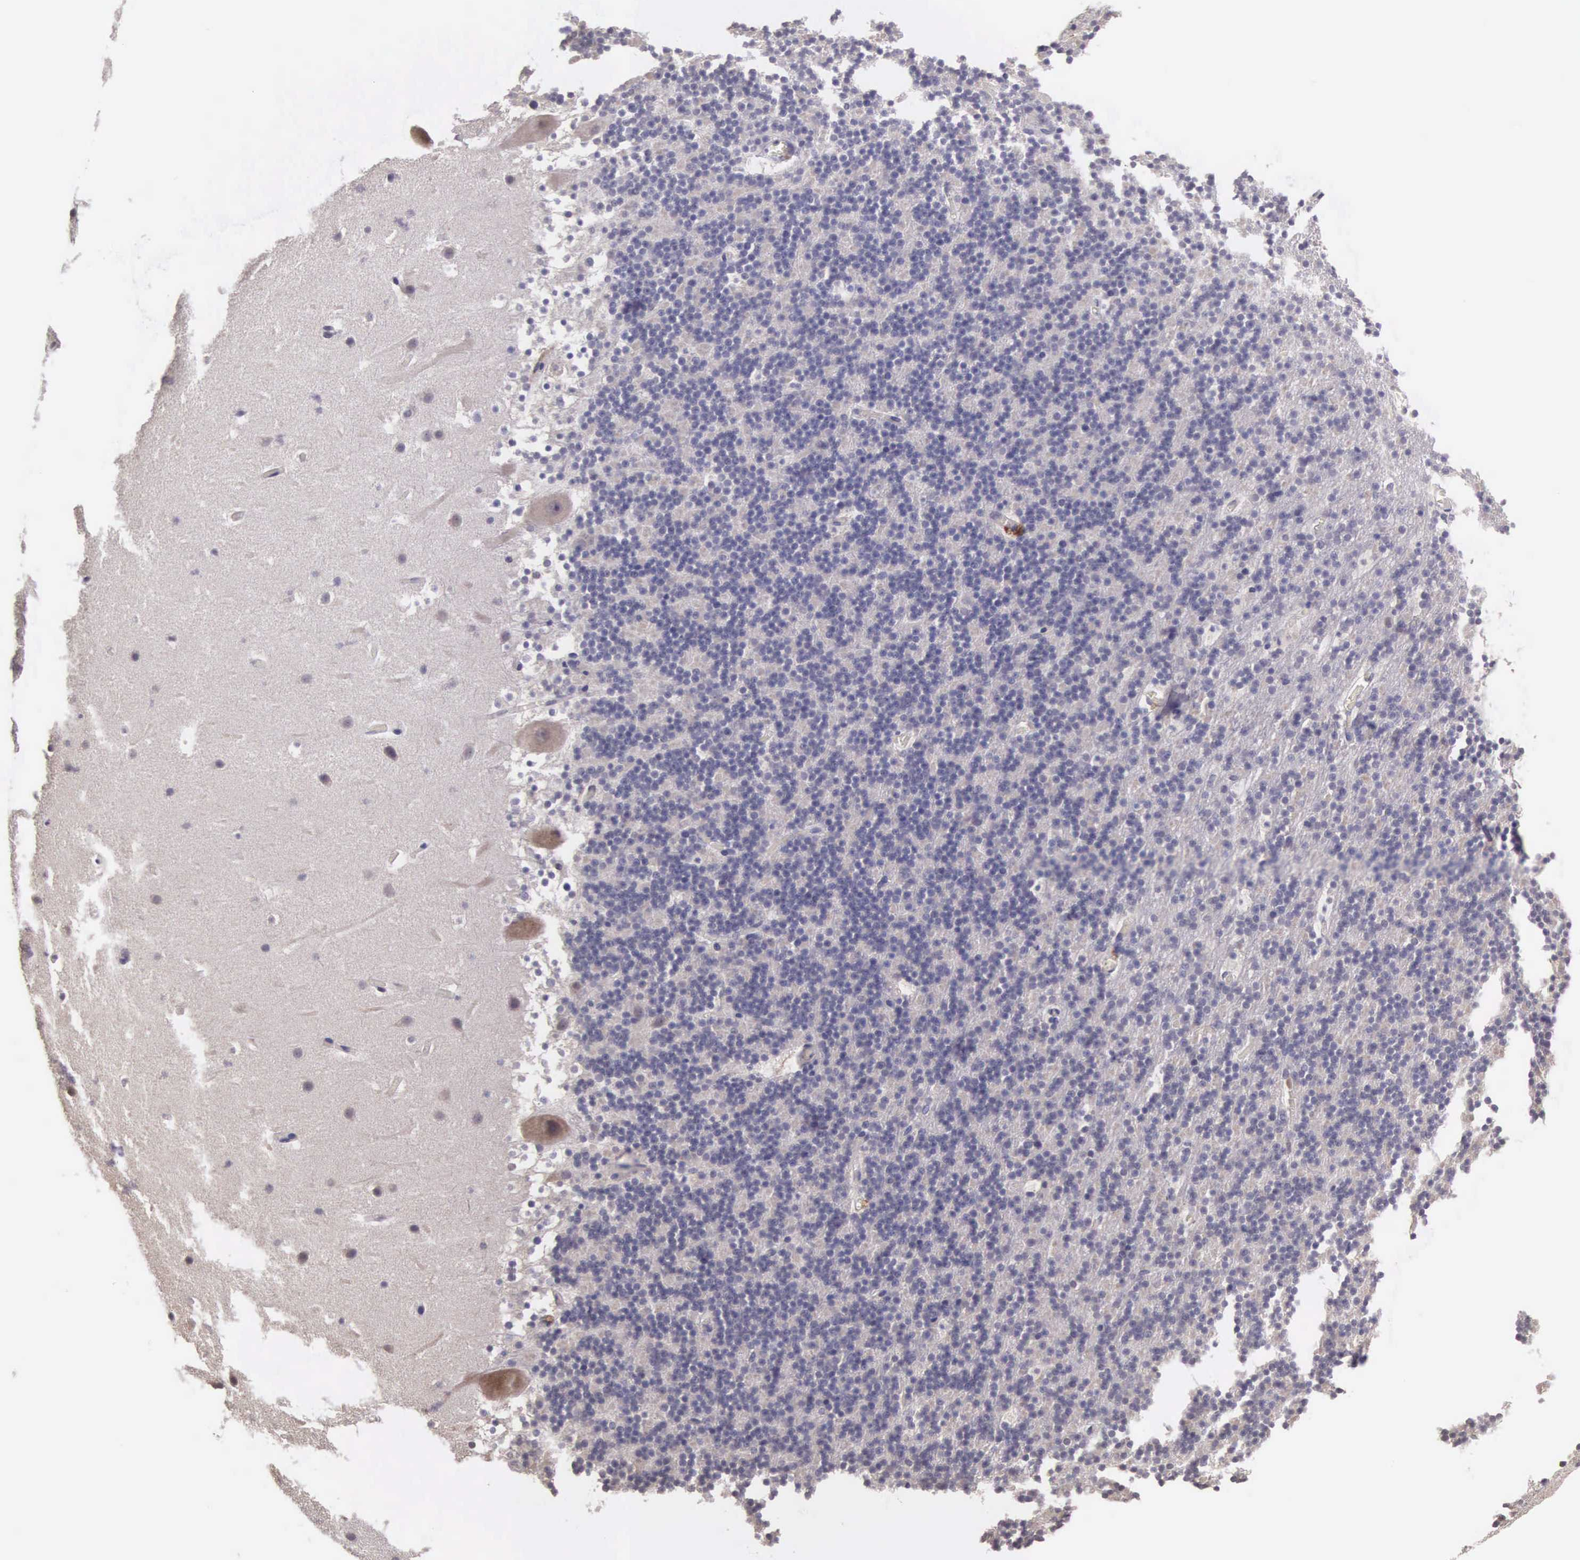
{"staining": {"intensity": "negative", "quantity": "none", "location": "none"}, "tissue": "cerebellum", "cell_type": "Cells in granular layer", "image_type": "normal", "snomed": [{"axis": "morphology", "description": "Normal tissue, NOS"}, {"axis": "topography", "description": "Cerebellum"}], "caption": "Histopathology image shows no significant protein staining in cells in granular layer of normal cerebellum. (Brightfield microscopy of DAB (3,3'-diaminobenzidine) immunohistochemistry at high magnification).", "gene": "CDC45", "patient": {"sex": "male", "age": 45}}